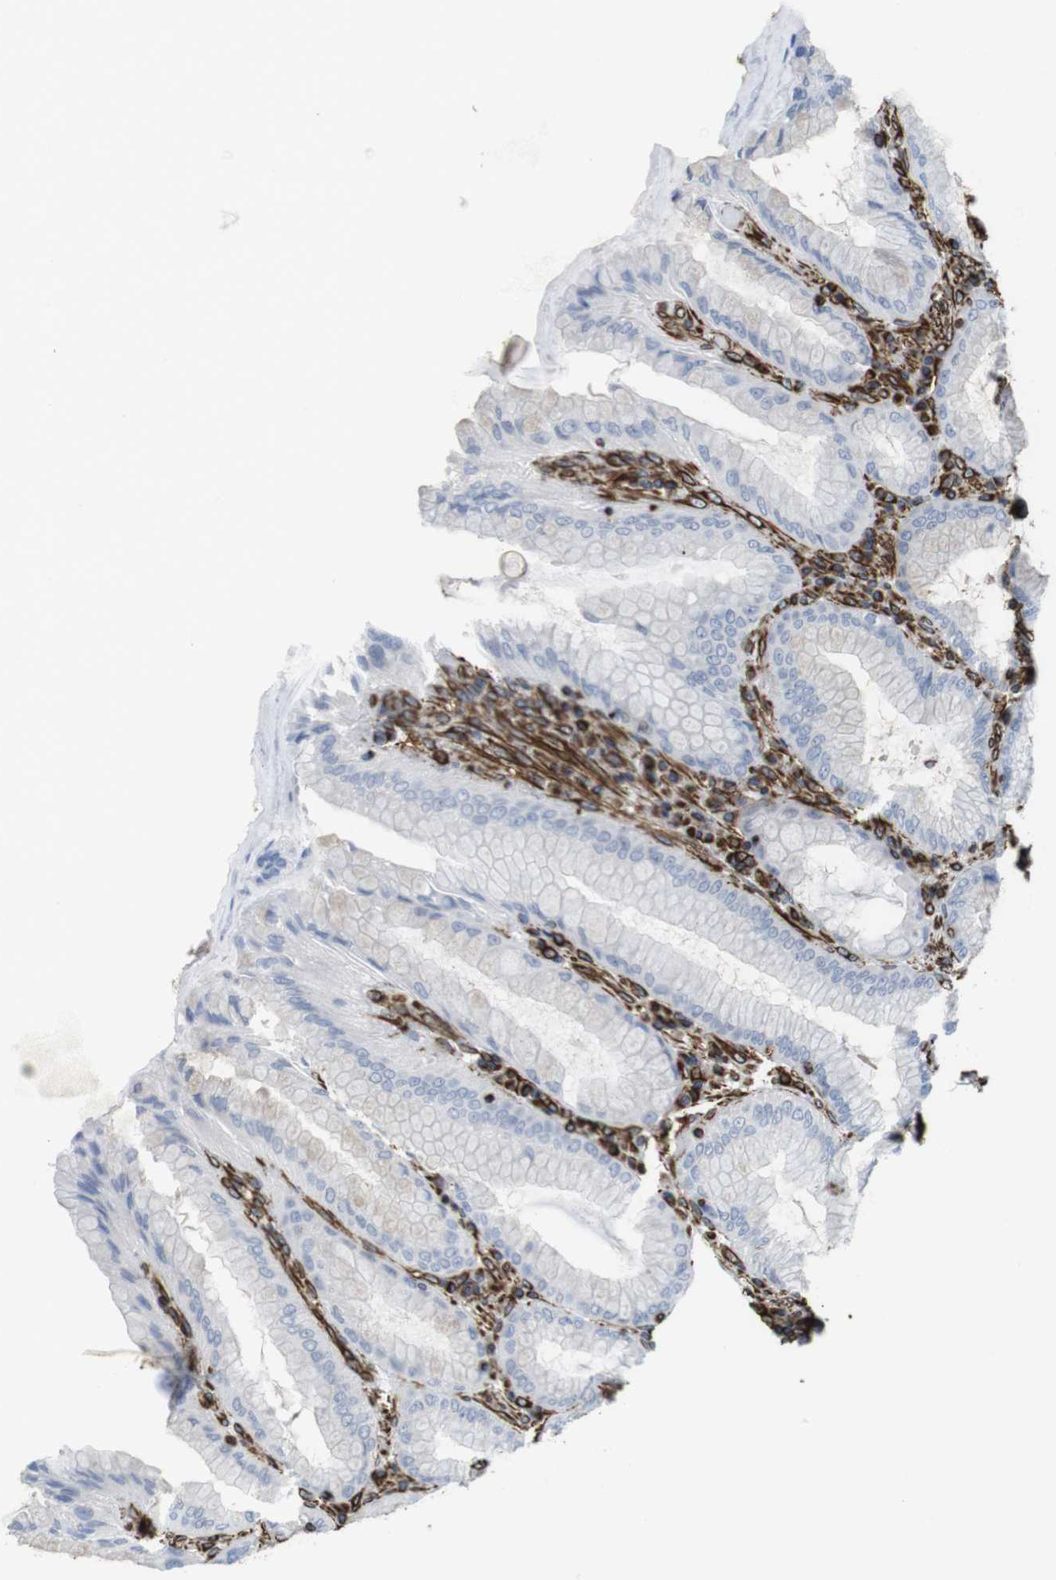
{"staining": {"intensity": "negative", "quantity": "none", "location": "none"}, "tissue": "stomach", "cell_type": "Glandular cells", "image_type": "normal", "snomed": [{"axis": "morphology", "description": "Normal tissue, NOS"}, {"axis": "topography", "description": "Stomach, lower"}], "caption": "Benign stomach was stained to show a protein in brown. There is no significant expression in glandular cells. The staining is performed using DAB brown chromogen with nuclei counter-stained in using hematoxylin.", "gene": "RALGPS1", "patient": {"sex": "female", "age": 76}}